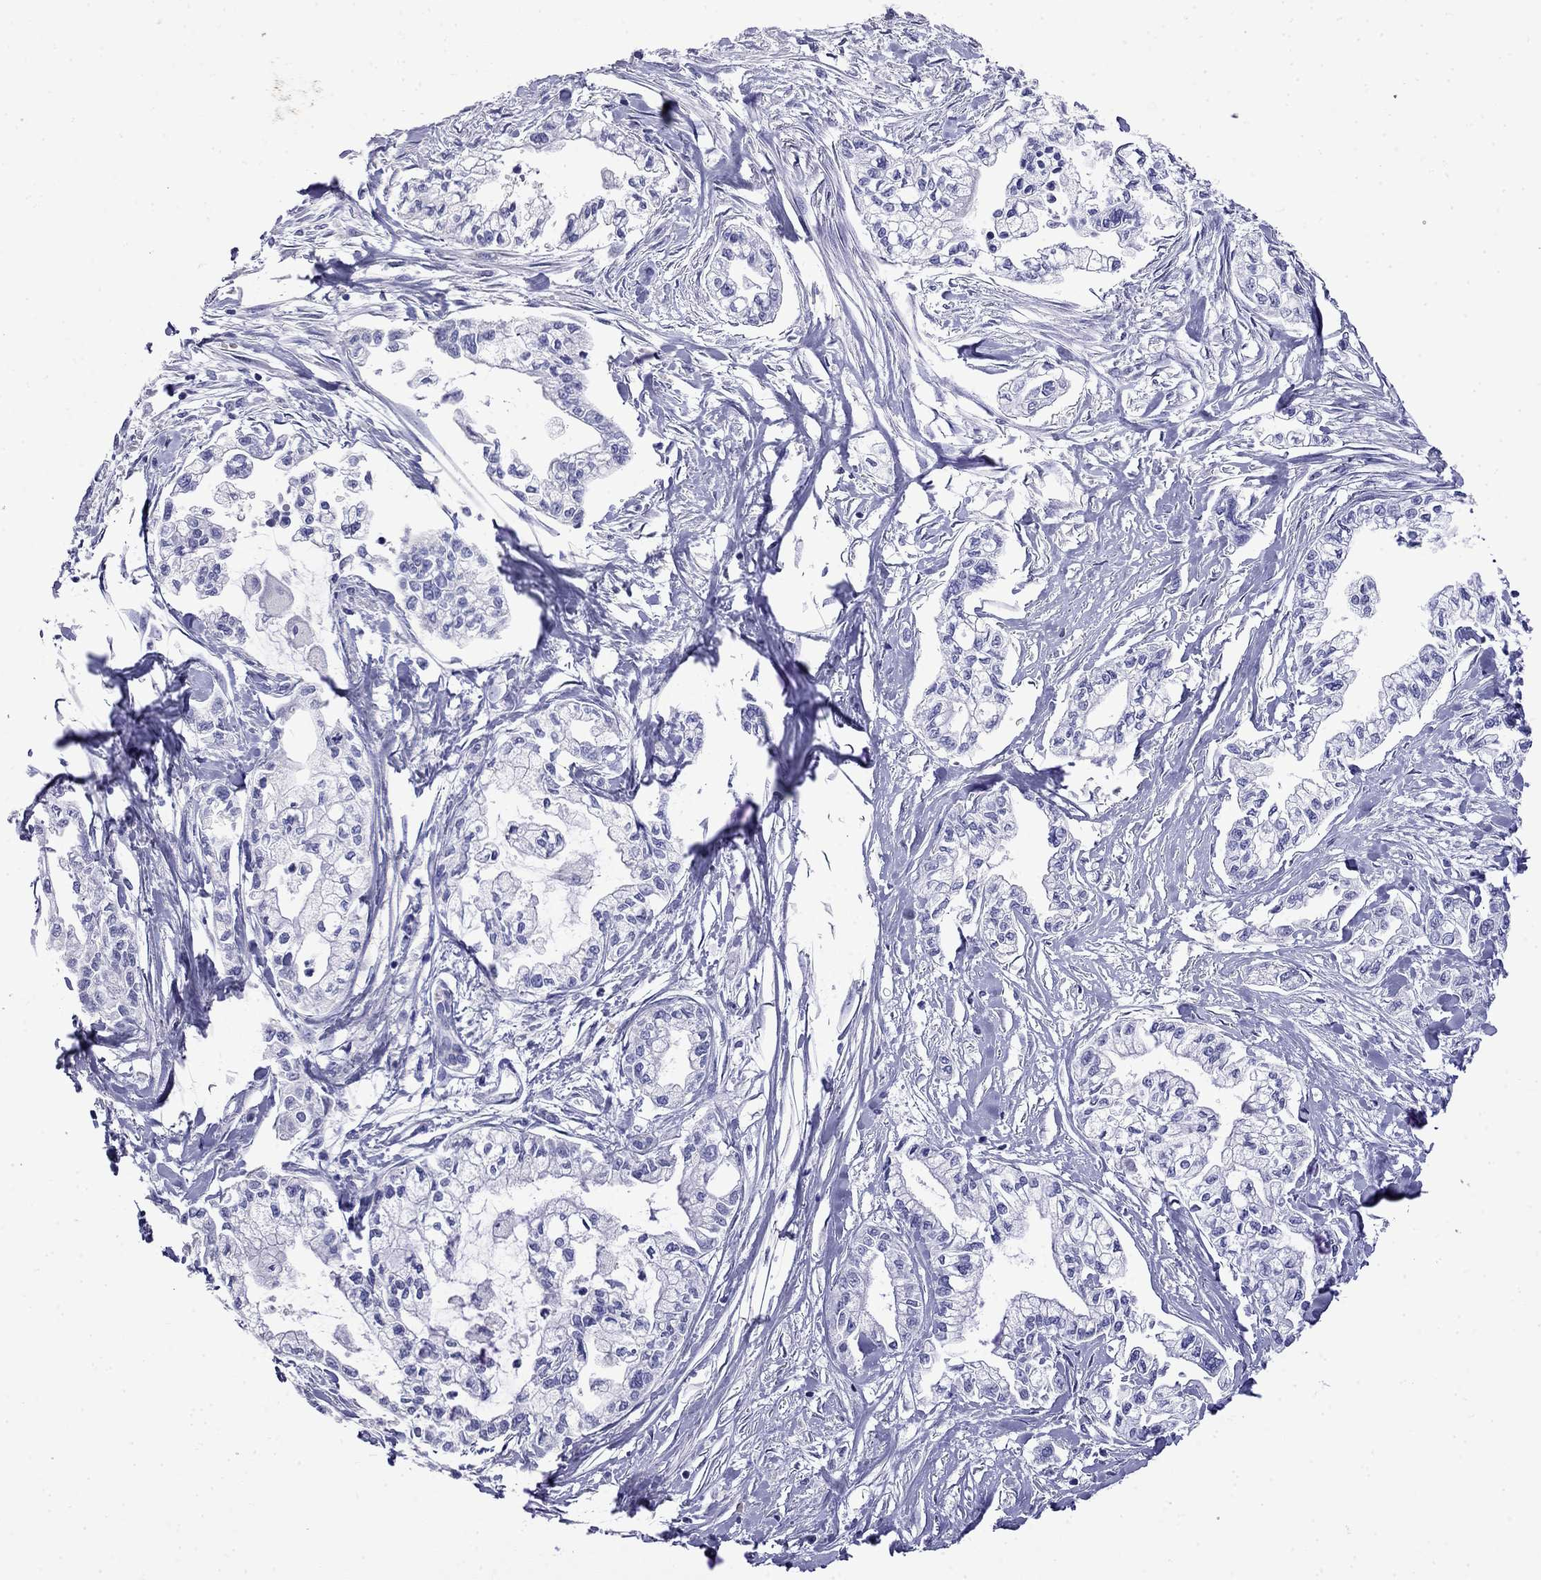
{"staining": {"intensity": "negative", "quantity": "none", "location": "none"}, "tissue": "pancreatic cancer", "cell_type": "Tumor cells", "image_type": "cancer", "snomed": [{"axis": "morphology", "description": "Adenocarcinoma, NOS"}, {"axis": "topography", "description": "Pancreas"}], "caption": "A histopathology image of human pancreatic adenocarcinoma is negative for staining in tumor cells.", "gene": "MYO15A", "patient": {"sex": "male", "age": 54}}